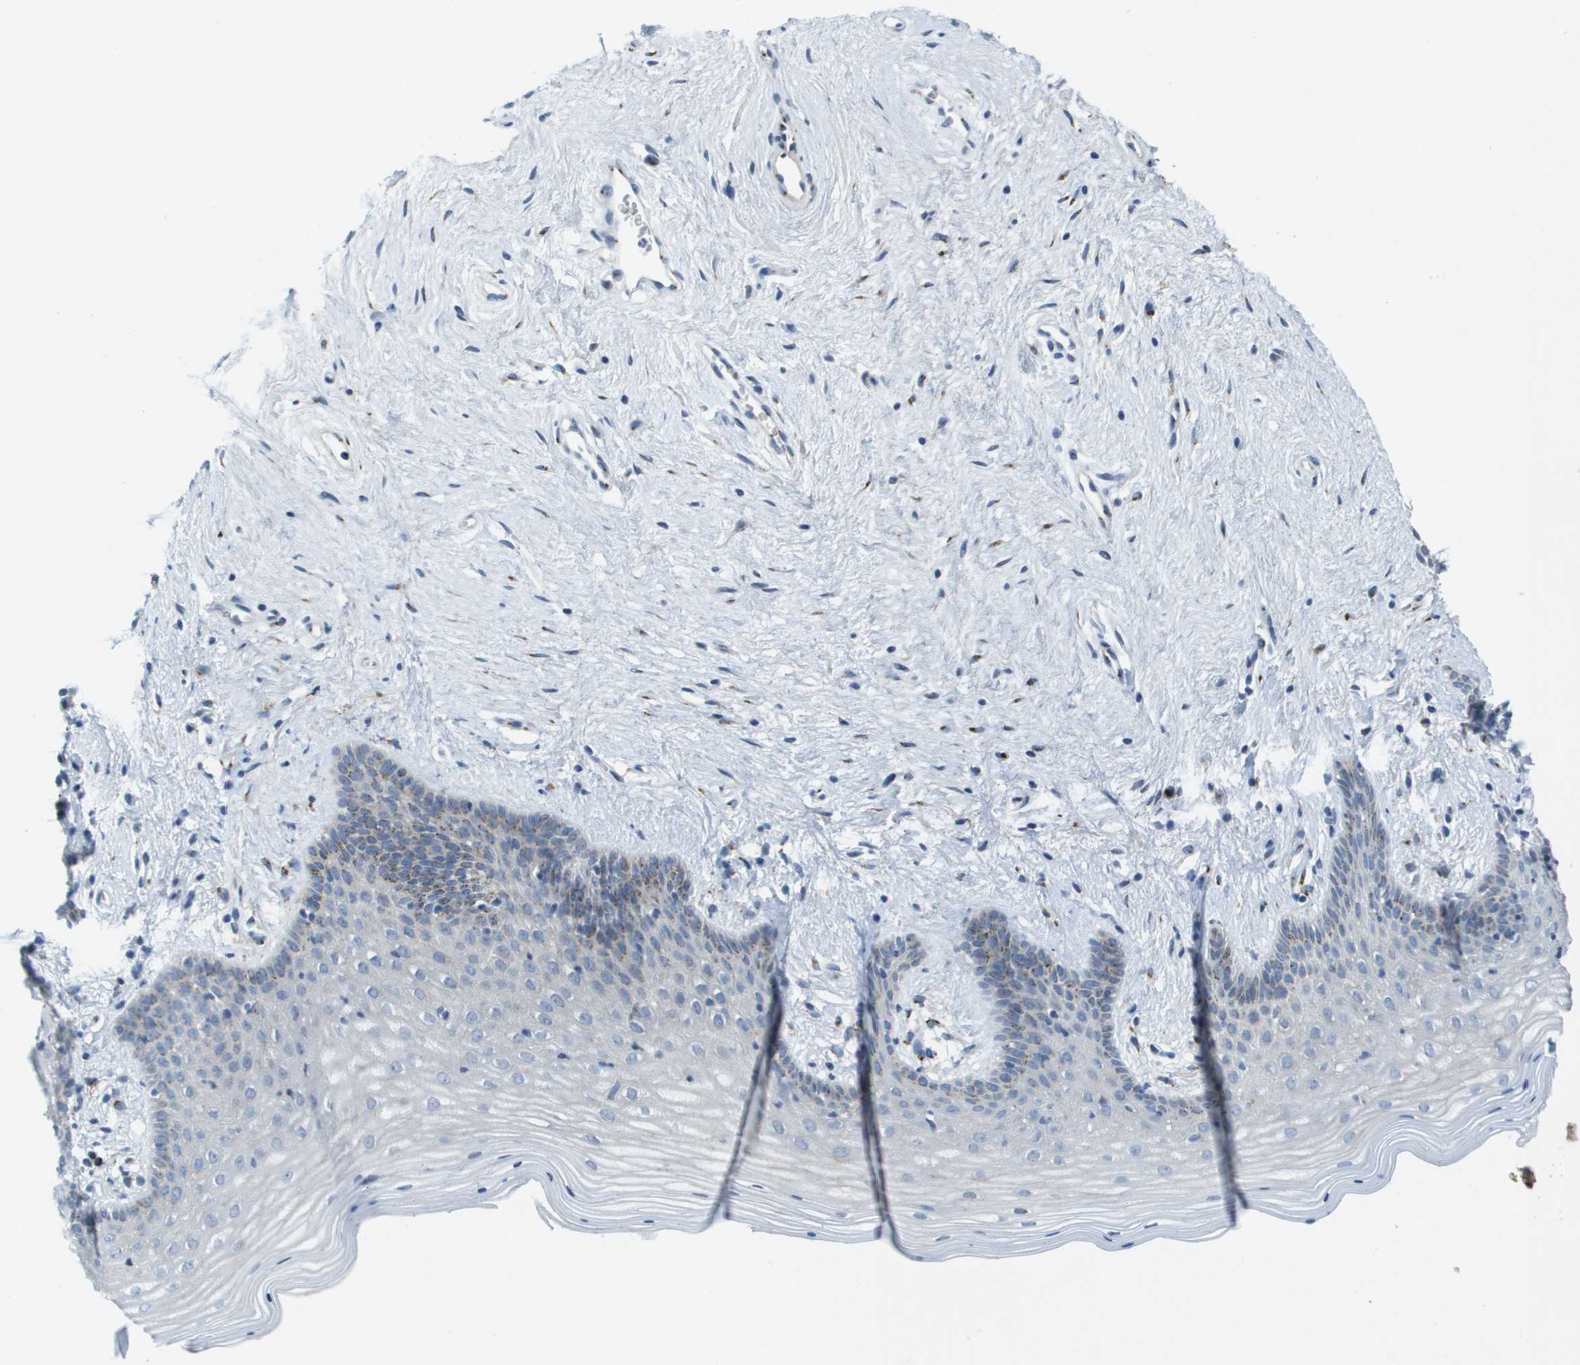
{"staining": {"intensity": "moderate", "quantity": "<25%", "location": "cytoplasmic/membranous"}, "tissue": "vagina", "cell_type": "Squamous epithelial cells", "image_type": "normal", "snomed": [{"axis": "morphology", "description": "Normal tissue, NOS"}, {"axis": "topography", "description": "Vagina"}], "caption": "Vagina stained with IHC displays moderate cytoplasmic/membranous staining in about <25% of squamous epithelial cells.", "gene": "QSOX2", "patient": {"sex": "female", "age": 44}}